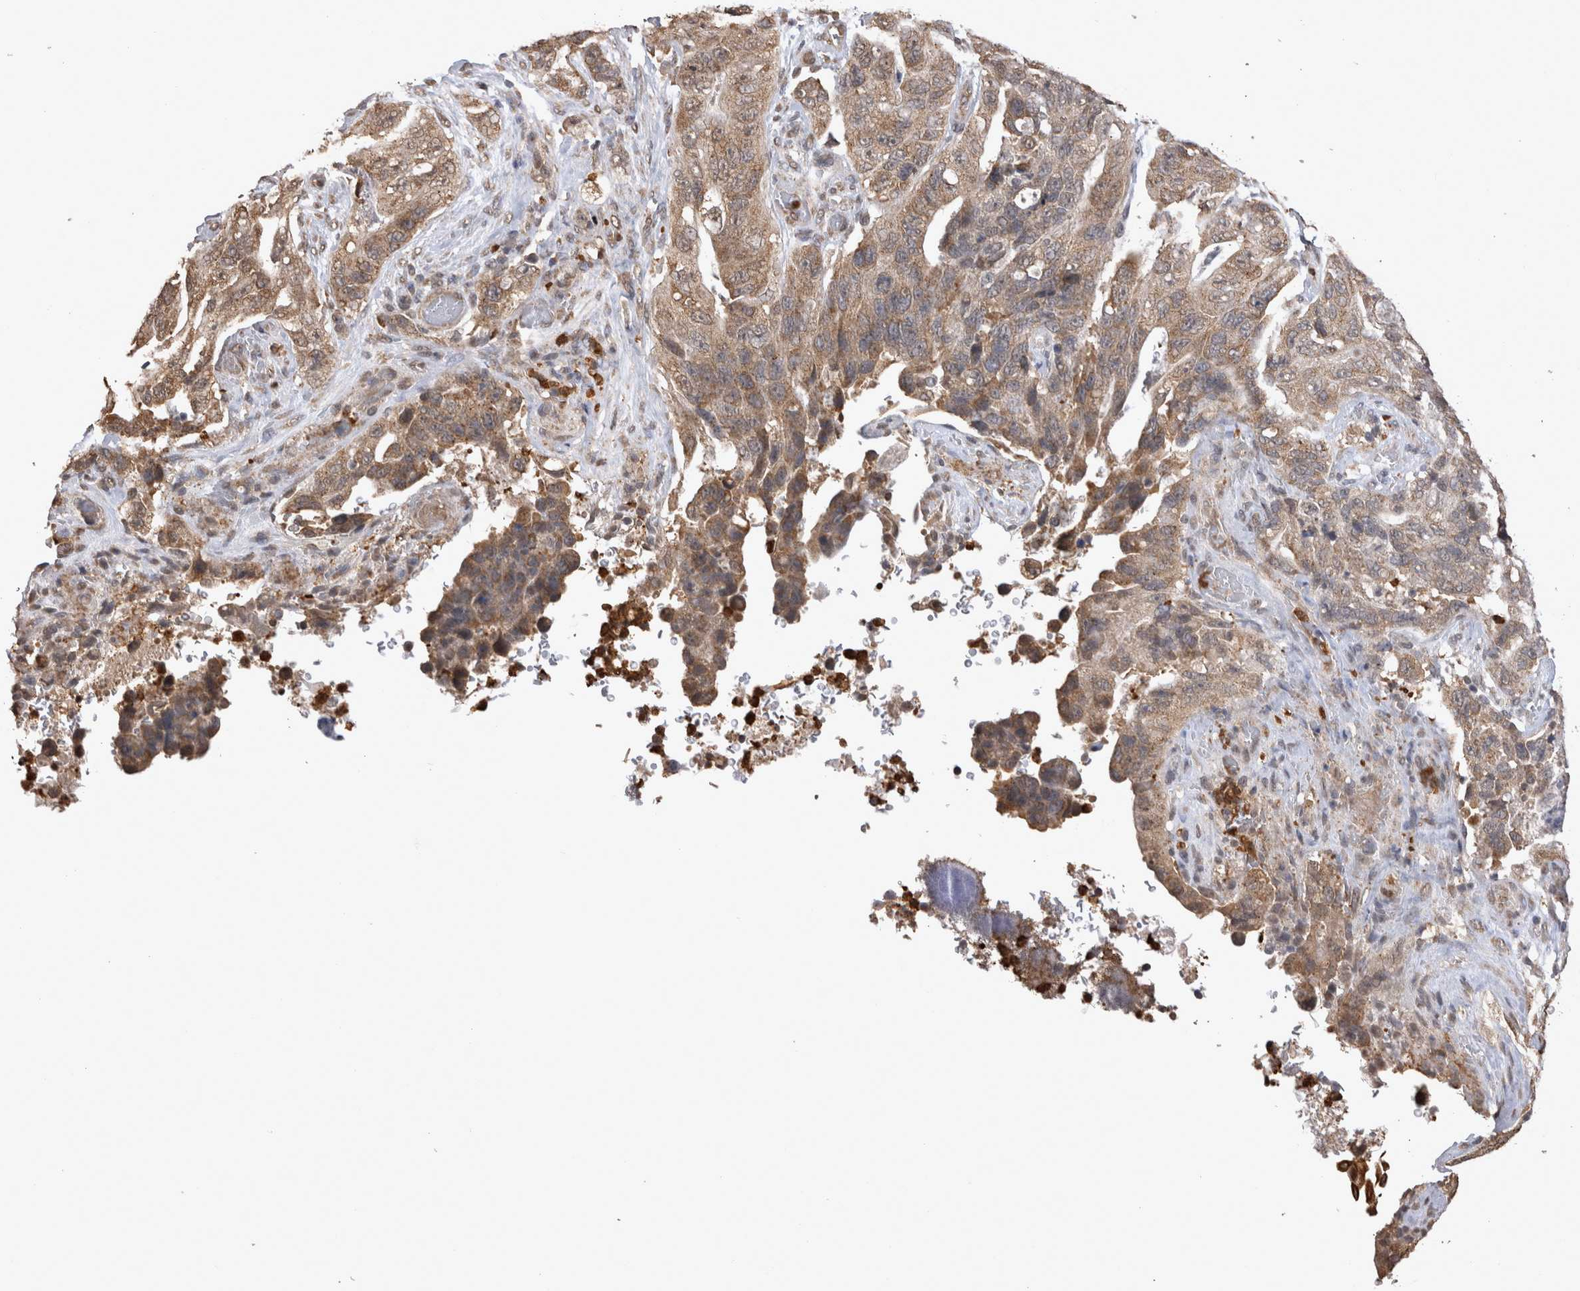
{"staining": {"intensity": "weak", "quantity": ">75%", "location": "cytoplasmic/membranous"}, "tissue": "stomach cancer", "cell_type": "Tumor cells", "image_type": "cancer", "snomed": [{"axis": "morphology", "description": "Adenocarcinoma, NOS"}, {"axis": "topography", "description": "Stomach"}], "caption": "A micrograph showing weak cytoplasmic/membranous staining in approximately >75% of tumor cells in stomach cancer, as visualized by brown immunohistochemical staining.", "gene": "PAK4", "patient": {"sex": "female", "age": 89}}